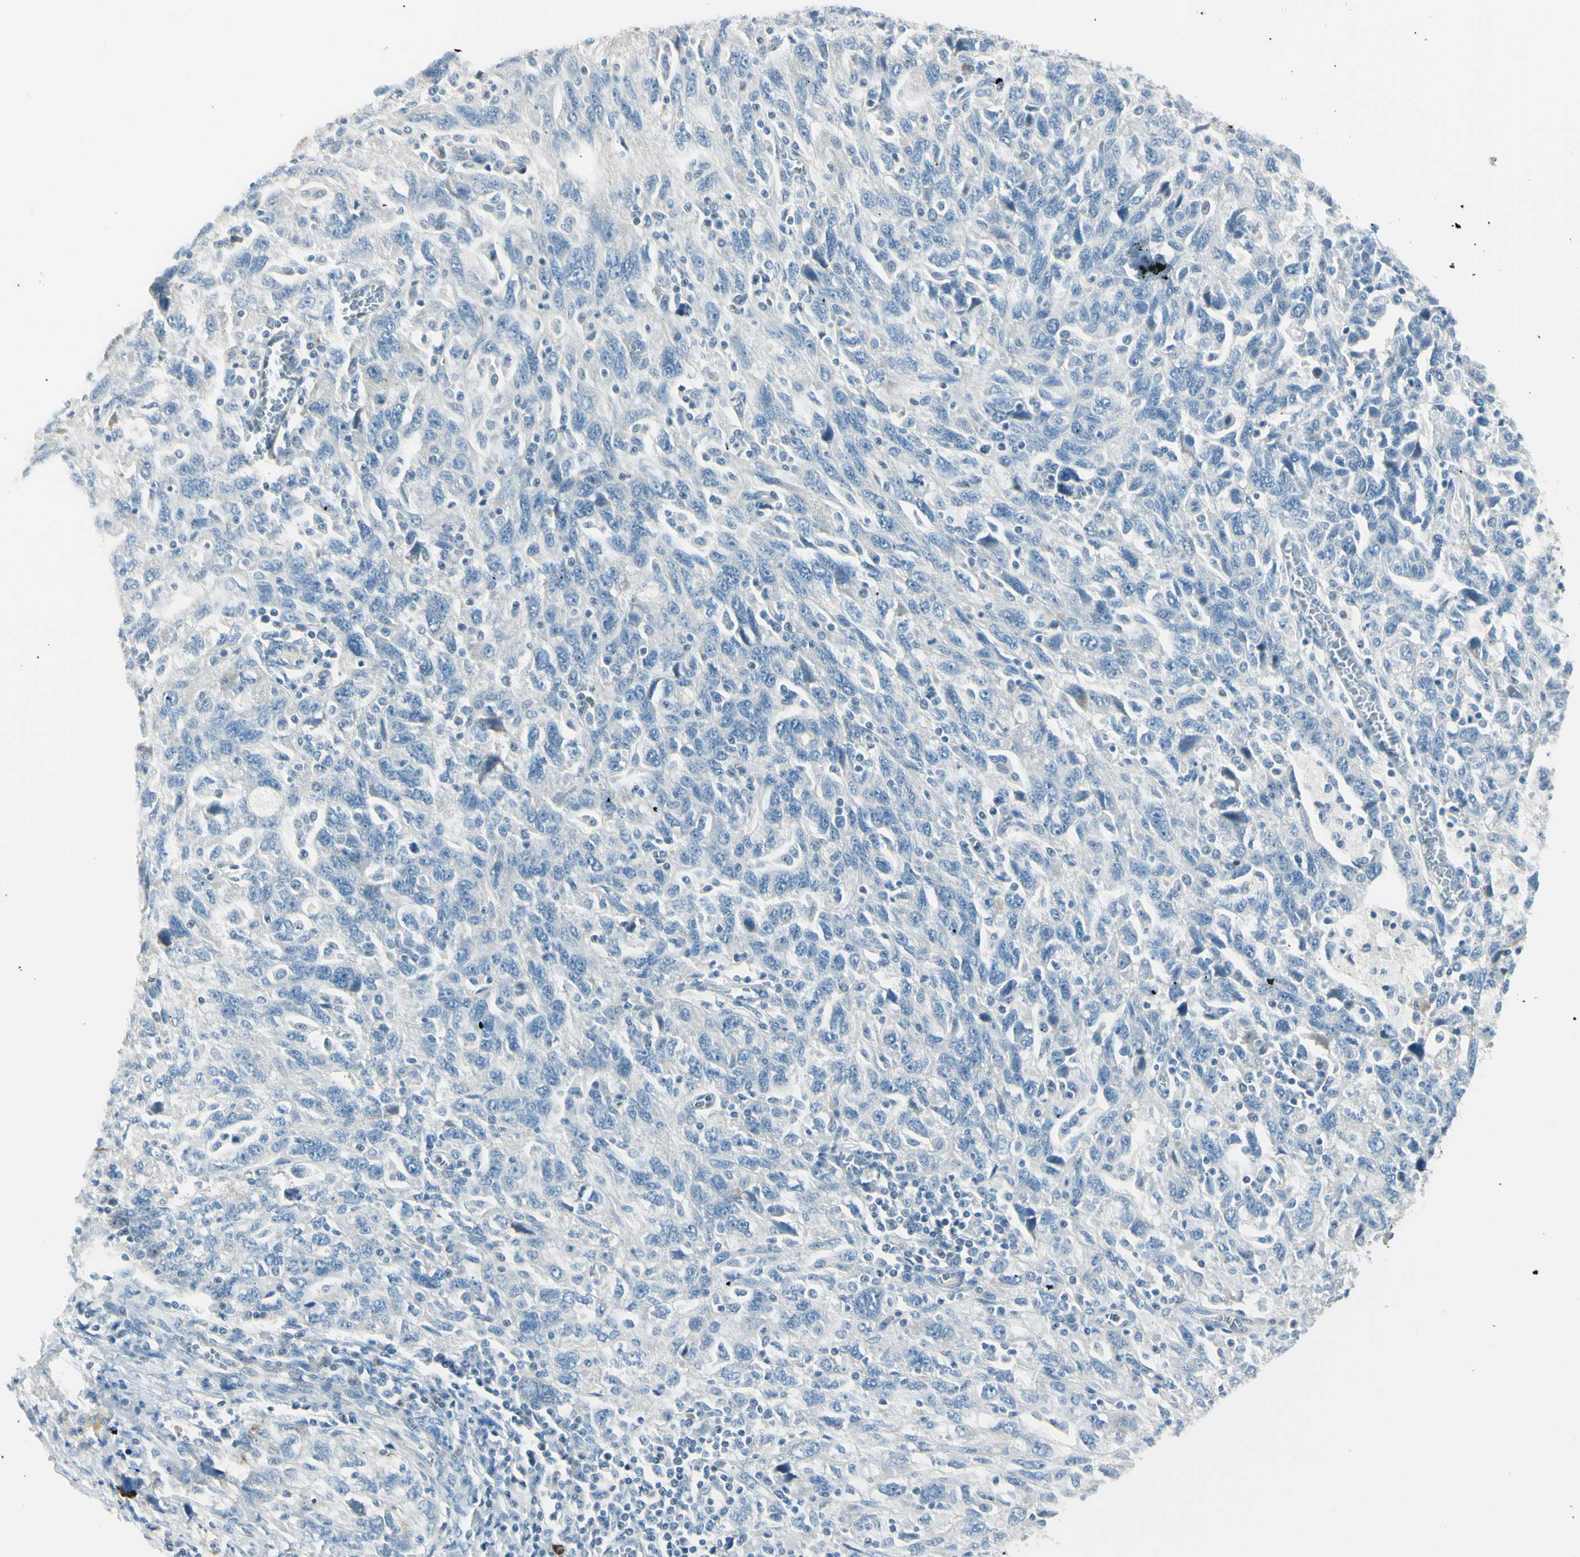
{"staining": {"intensity": "negative", "quantity": "none", "location": "none"}, "tissue": "ovarian cancer", "cell_type": "Tumor cells", "image_type": "cancer", "snomed": [{"axis": "morphology", "description": "Carcinoma, NOS"}, {"axis": "morphology", "description": "Cystadenocarcinoma, serous, NOS"}, {"axis": "topography", "description": "Ovary"}], "caption": "Immunohistochemistry histopathology image of human ovarian cancer (serous cystadenocarcinoma) stained for a protein (brown), which demonstrates no expression in tumor cells.", "gene": "DLG4", "patient": {"sex": "female", "age": 69}}